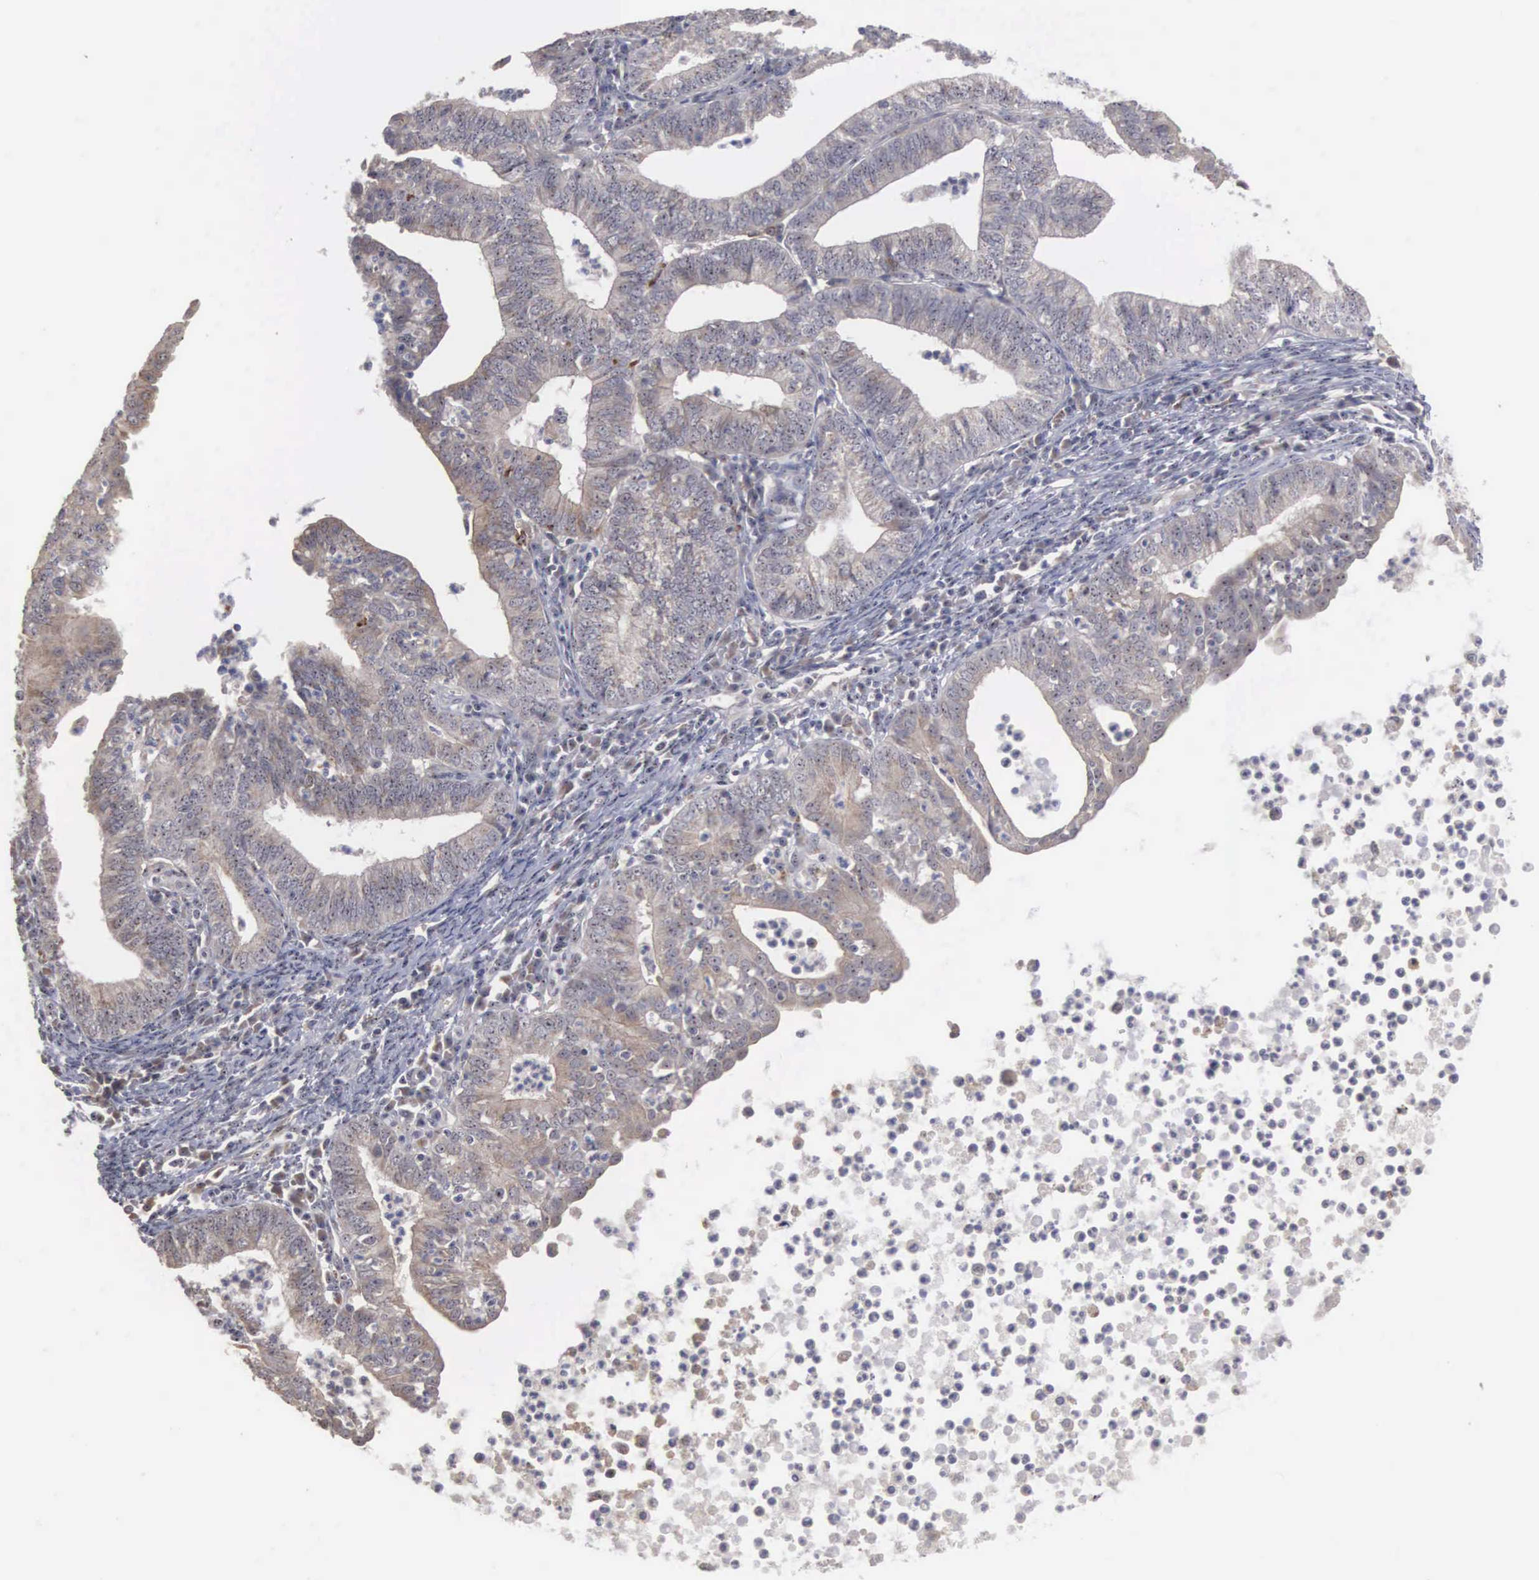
{"staining": {"intensity": "moderate", "quantity": ">75%", "location": "cytoplasmic/membranous"}, "tissue": "endometrial cancer", "cell_type": "Tumor cells", "image_type": "cancer", "snomed": [{"axis": "morphology", "description": "Adenocarcinoma, NOS"}, {"axis": "topography", "description": "Endometrium"}], "caption": "Brown immunohistochemical staining in human endometrial cancer (adenocarcinoma) displays moderate cytoplasmic/membranous expression in approximately >75% of tumor cells.", "gene": "AMN", "patient": {"sex": "female", "age": 66}}